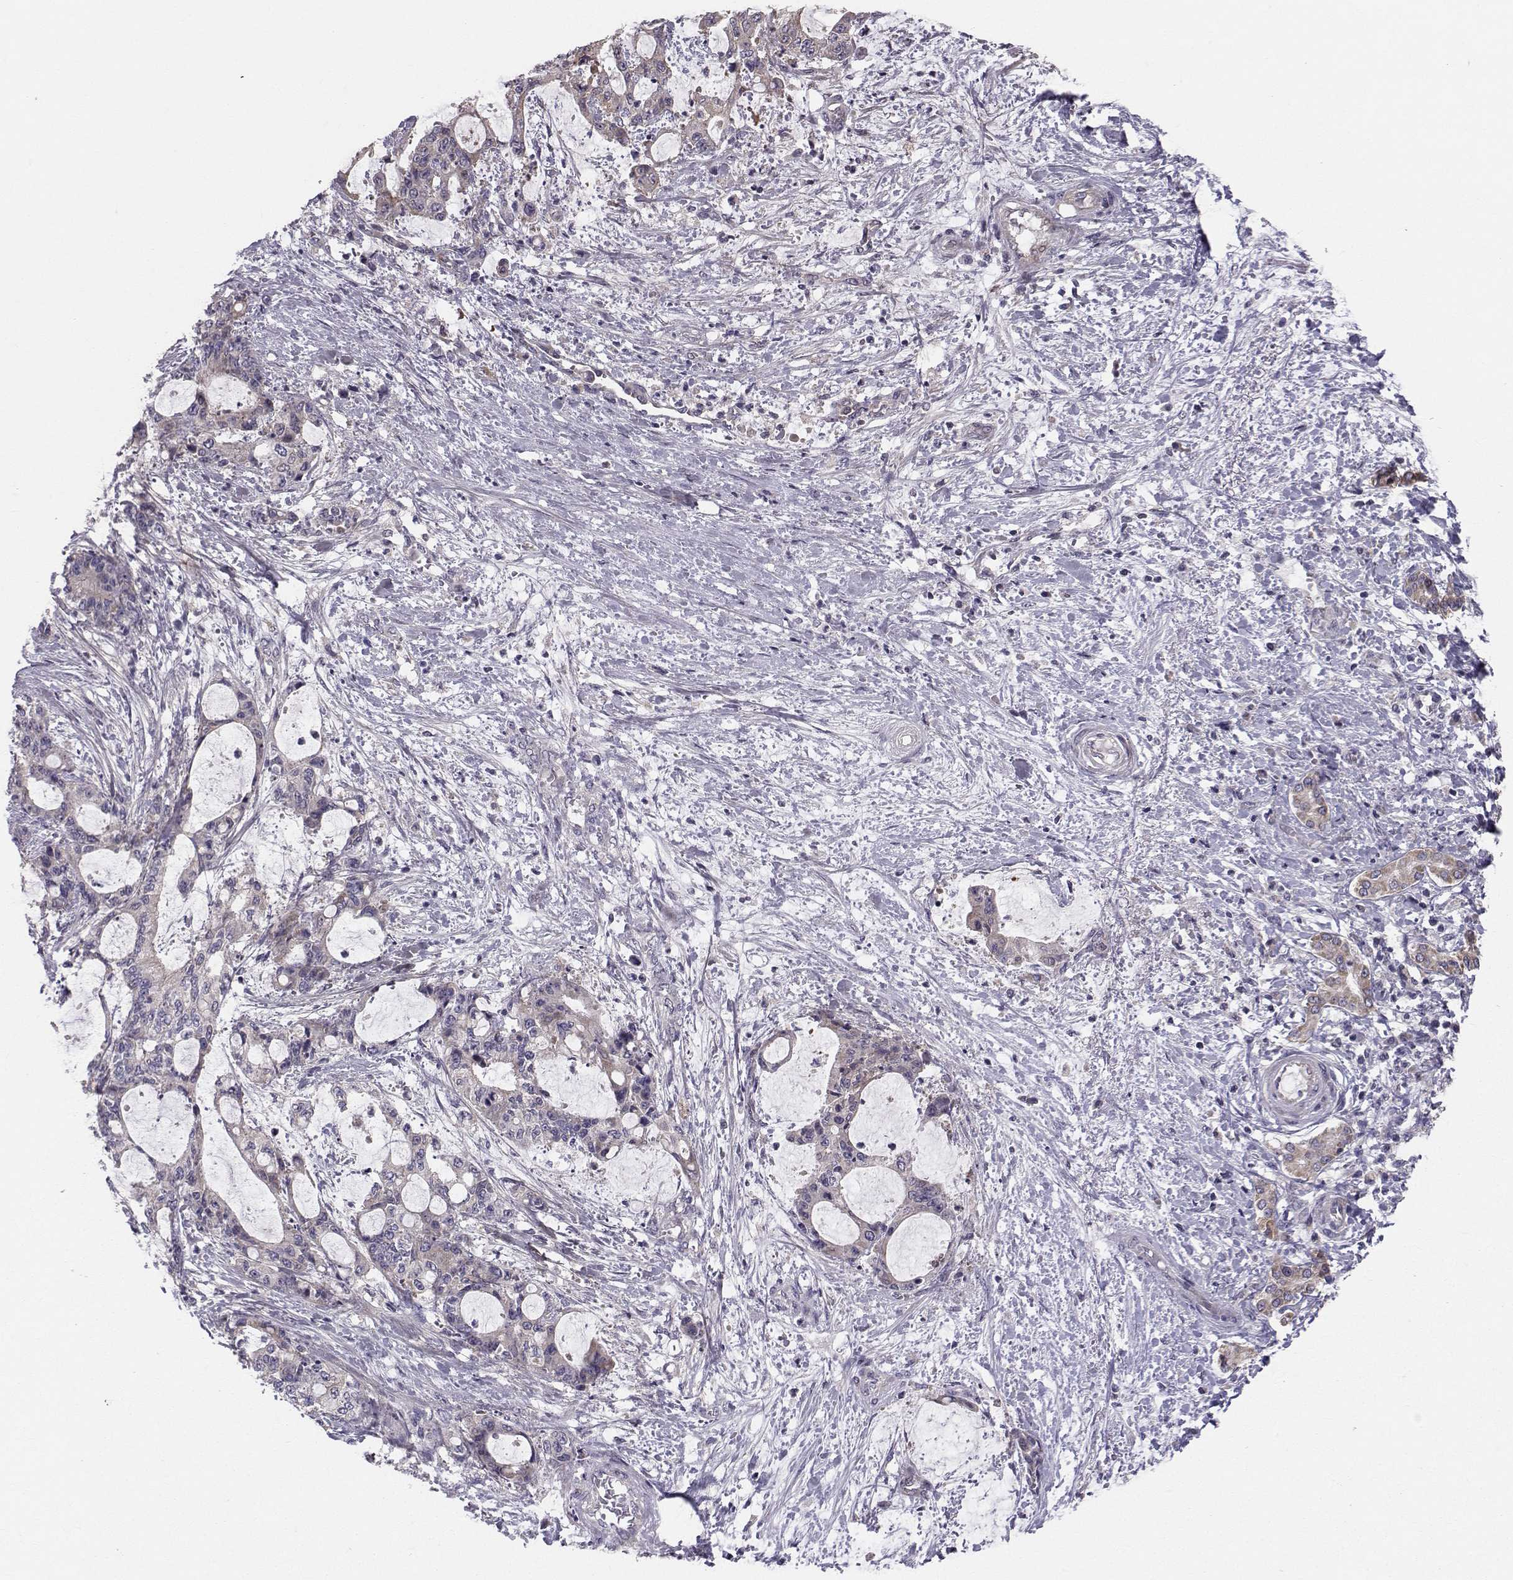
{"staining": {"intensity": "weak", "quantity": "<25%", "location": "cytoplasmic/membranous"}, "tissue": "liver cancer", "cell_type": "Tumor cells", "image_type": "cancer", "snomed": [{"axis": "morphology", "description": "Normal tissue, NOS"}, {"axis": "morphology", "description": "Cholangiocarcinoma"}, {"axis": "topography", "description": "Liver"}, {"axis": "topography", "description": "Peripheral nerve tissue"}], "caption": "An IHC histopathology image of liver cholangiocarcinoma is shown. There is no staining in tumor cells of liver cholangiocarcinoma.", "gene": "PEX5L", "patient": {"sex": "female", "age": 73}}